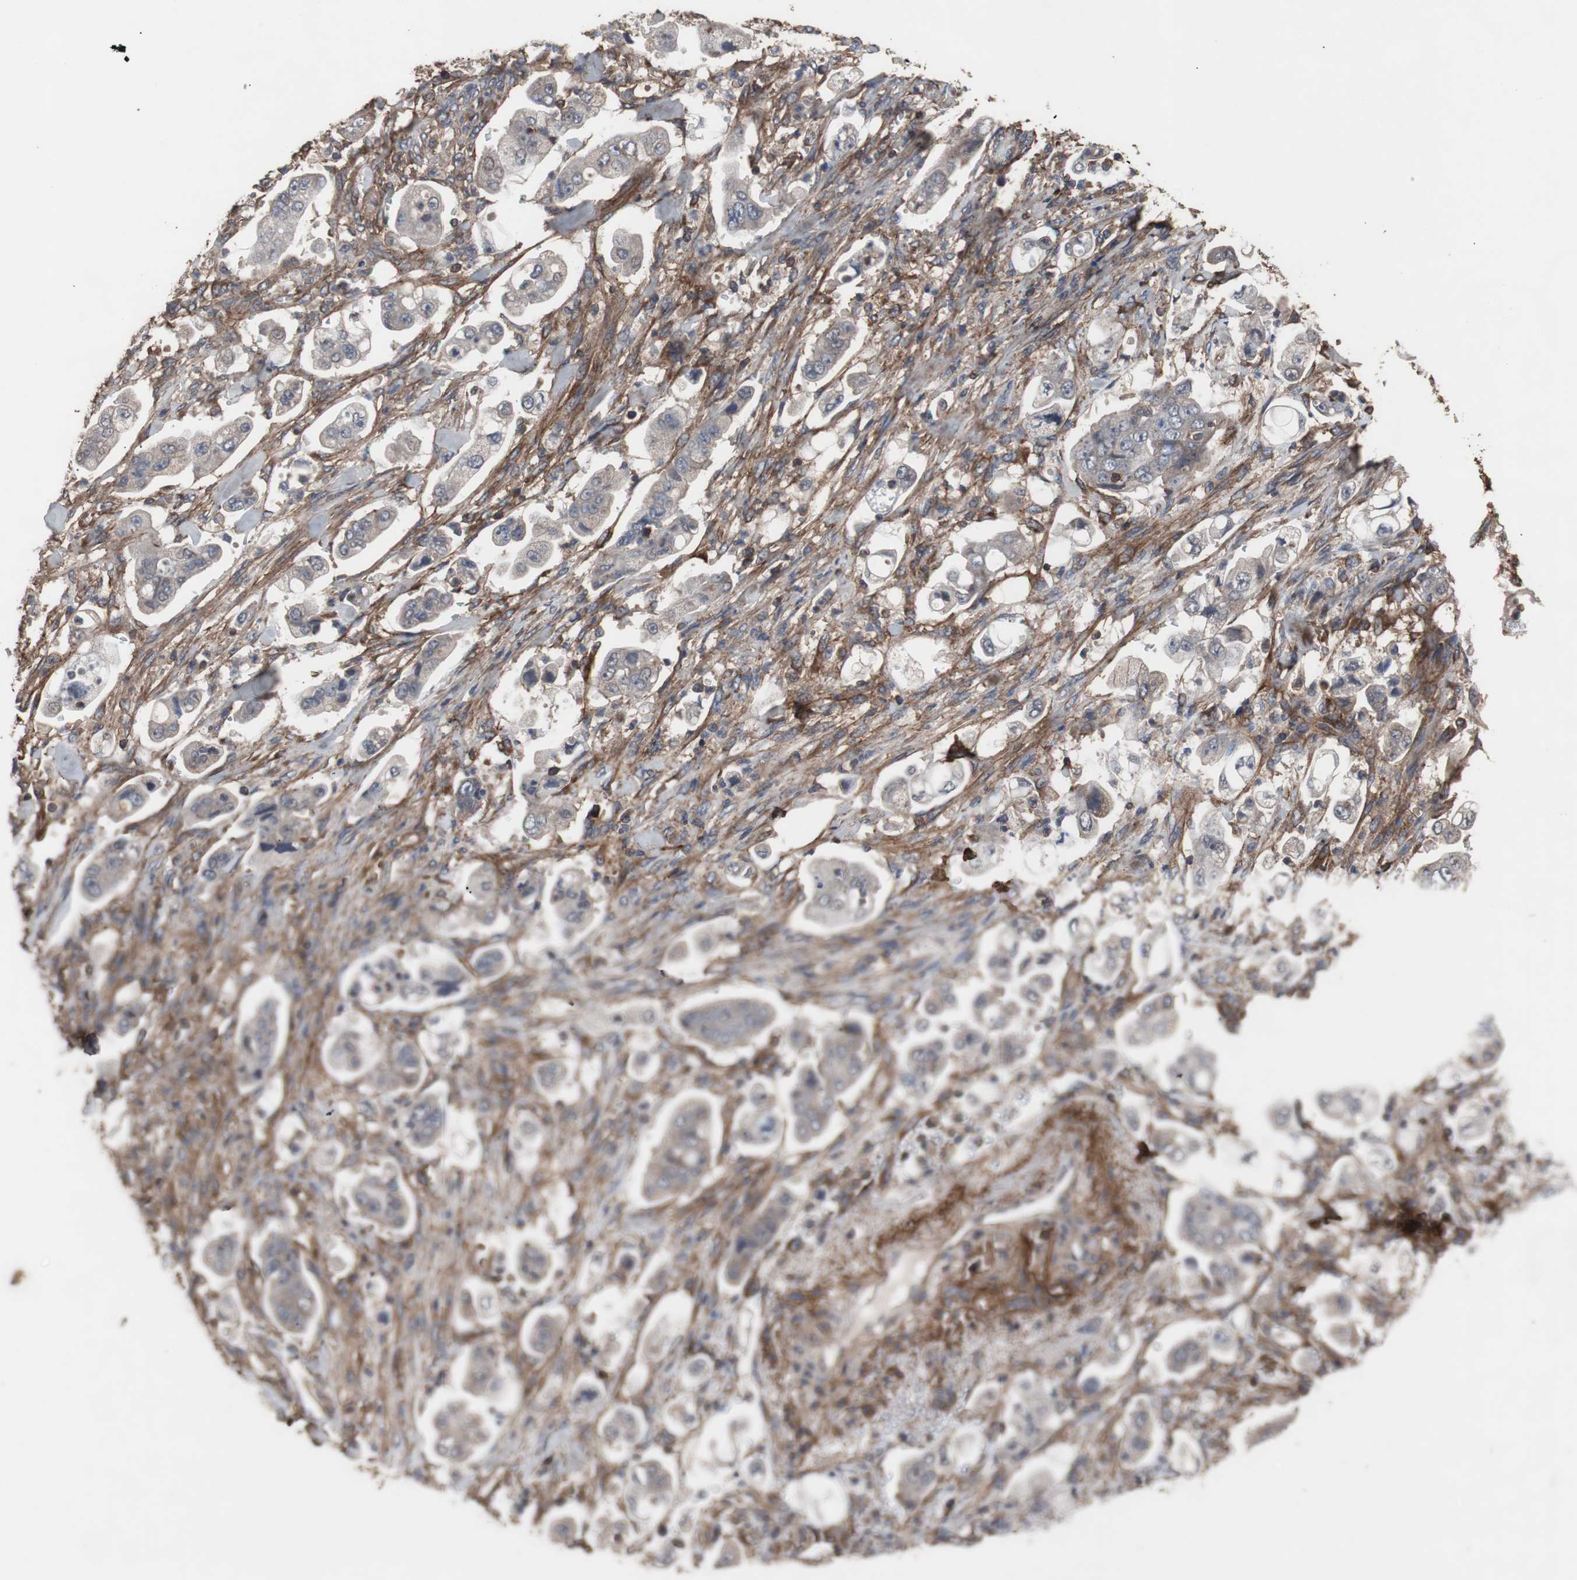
{"staining": {"intensity": "weak", "quantity": "<25%", "location": "cytoplasmic/membranous"}, "tissue": "stomach cancer", "cell_type": "Tumor cells", "image_type": "cancer", "snomed": [{"axis": "morphology", "description": "Adenocarcinoma, NOS"}, {"axis": "topography", "description": "Stomach"}], "caption": "Immunohistochemistry of stomach cancer exhibits no staining in tumor cells.", "gene": "COL6A2", "patient": {"sex": "male", "age": 62}}